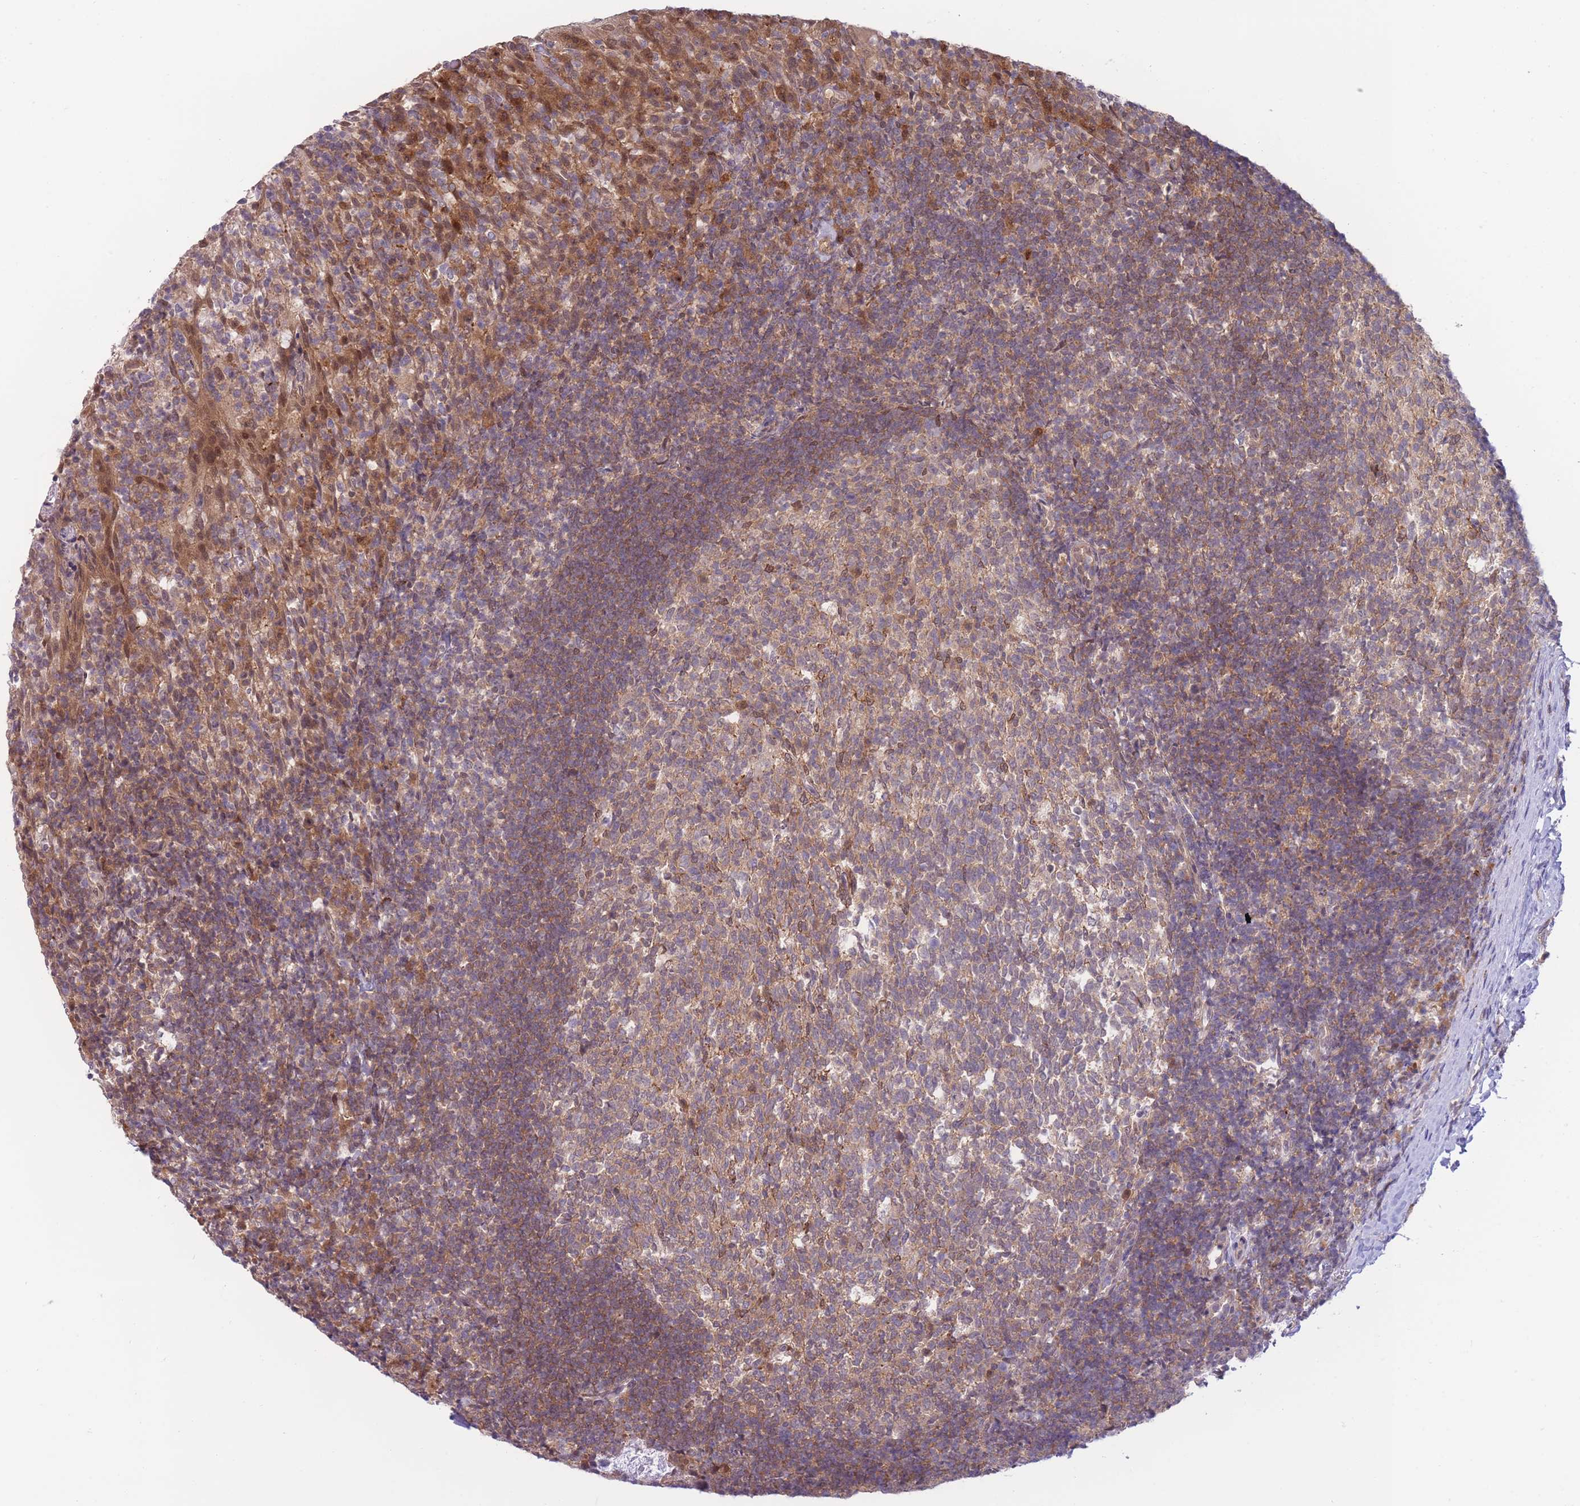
{"staining": {"intensity": "weak", "quantity": ">75%", "location": "cytoplasmic/membranous"}, "tissue": "tonsil", "cell_type": "Germinal center cells", "image_type": "normal", "snomed": [{"axis": "morphology", "description": "Normal tissue, NOS"}, {"axis": "topography", "description": "Tonsil"}], "caption": "Immunohistochemical staining of benign human tonsil exhibits >75% levels of weak cytoplasmic/membranous protein expression in about >75% of germinal center cells. Immunohistochemistry (ihc) stains the protein of interest in brown and the nuclei are stained blue.", "gene": "NSFL1C", "patient": {"sex": "female", "age": 10}}